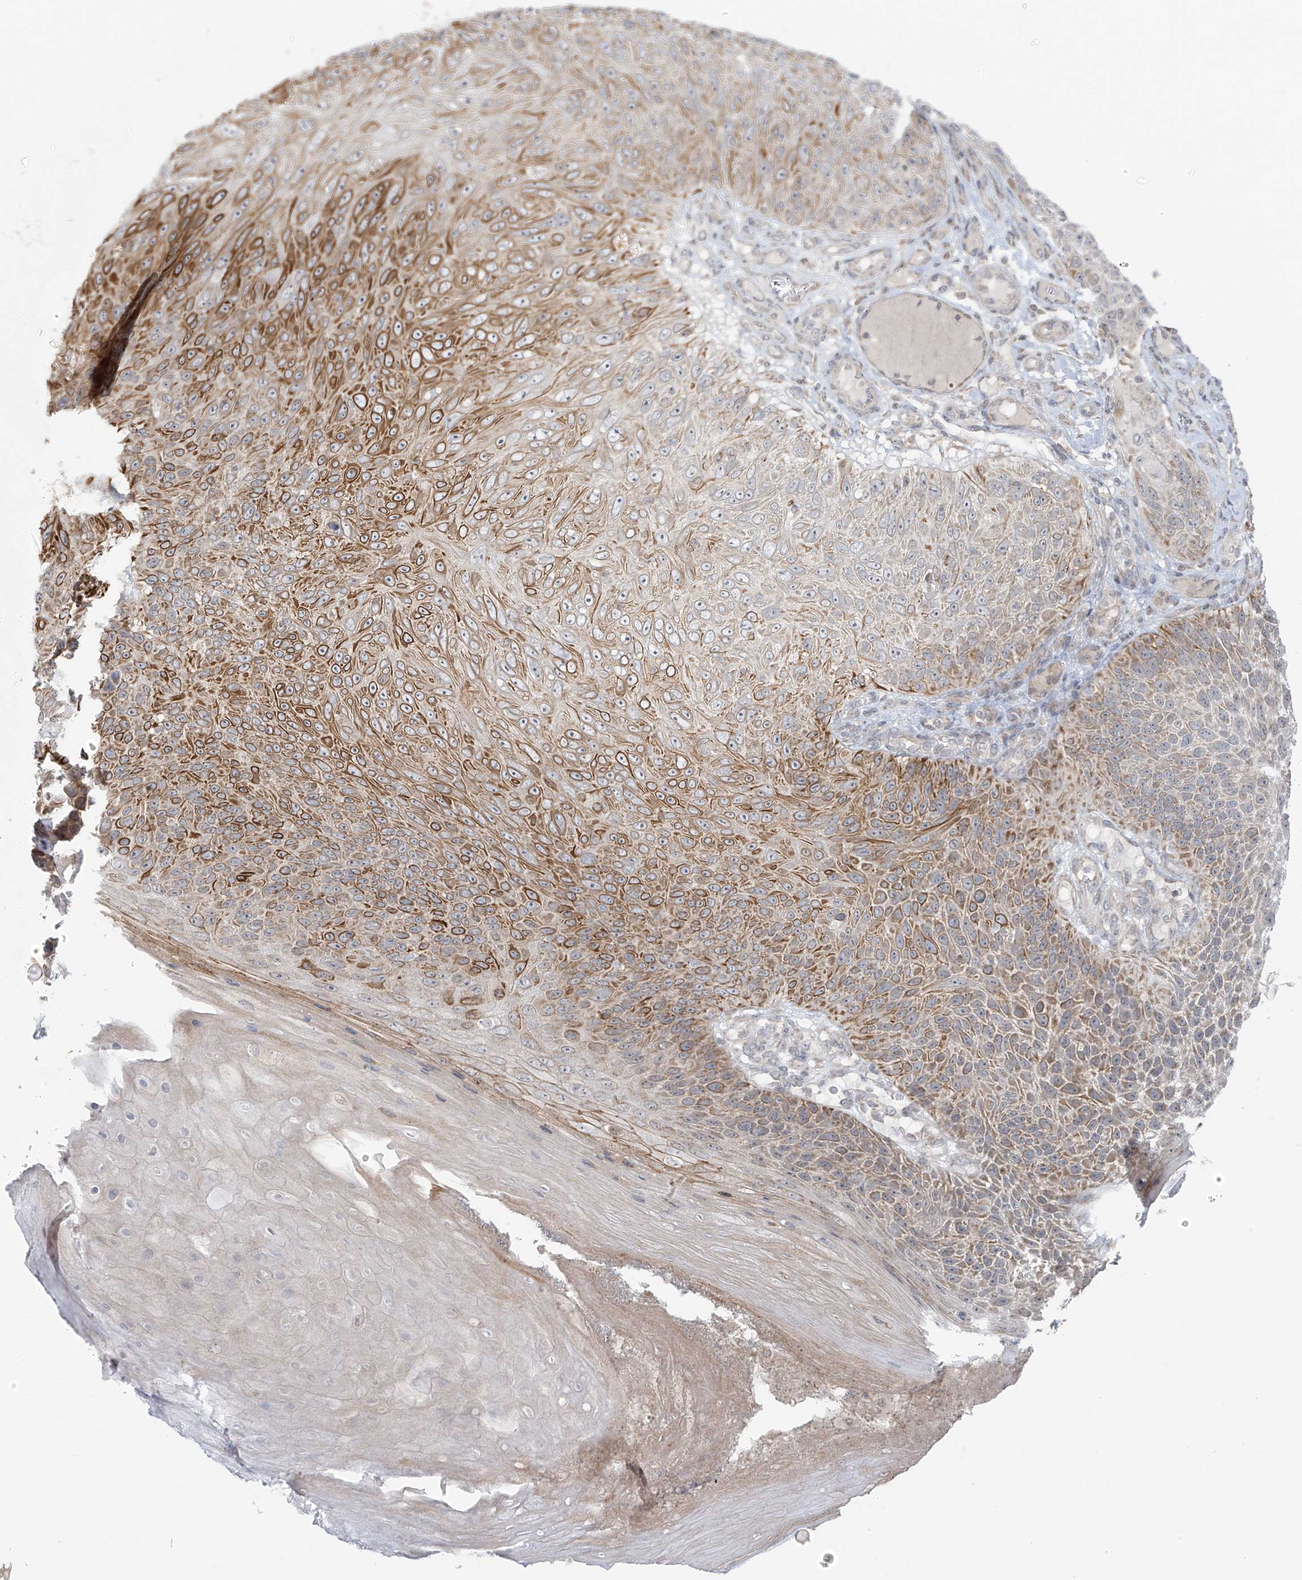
{"staining": {"intensity": "strong", "quantity": "25%-75%", "location": "cytoplasmic/membranous"}, "tissue": "skin cancer", "cell_type": "Tumor cells", "image_type": "cancer", "snomed": [{"axis": "morphology", "description": "Squamous cell carcinoma, NOS"}, {"axis": "topography", "description": "Skin"}], "caption": "DAB immunohistochemical staining of human squamous cell carcinoma (skin) demonstrates strong cytoplasmic/membranous protein positivity in approximately 25%-75% of tumor cells.", "gene": "HDDC2", "patient": {"sex": "female", "age": 88}}